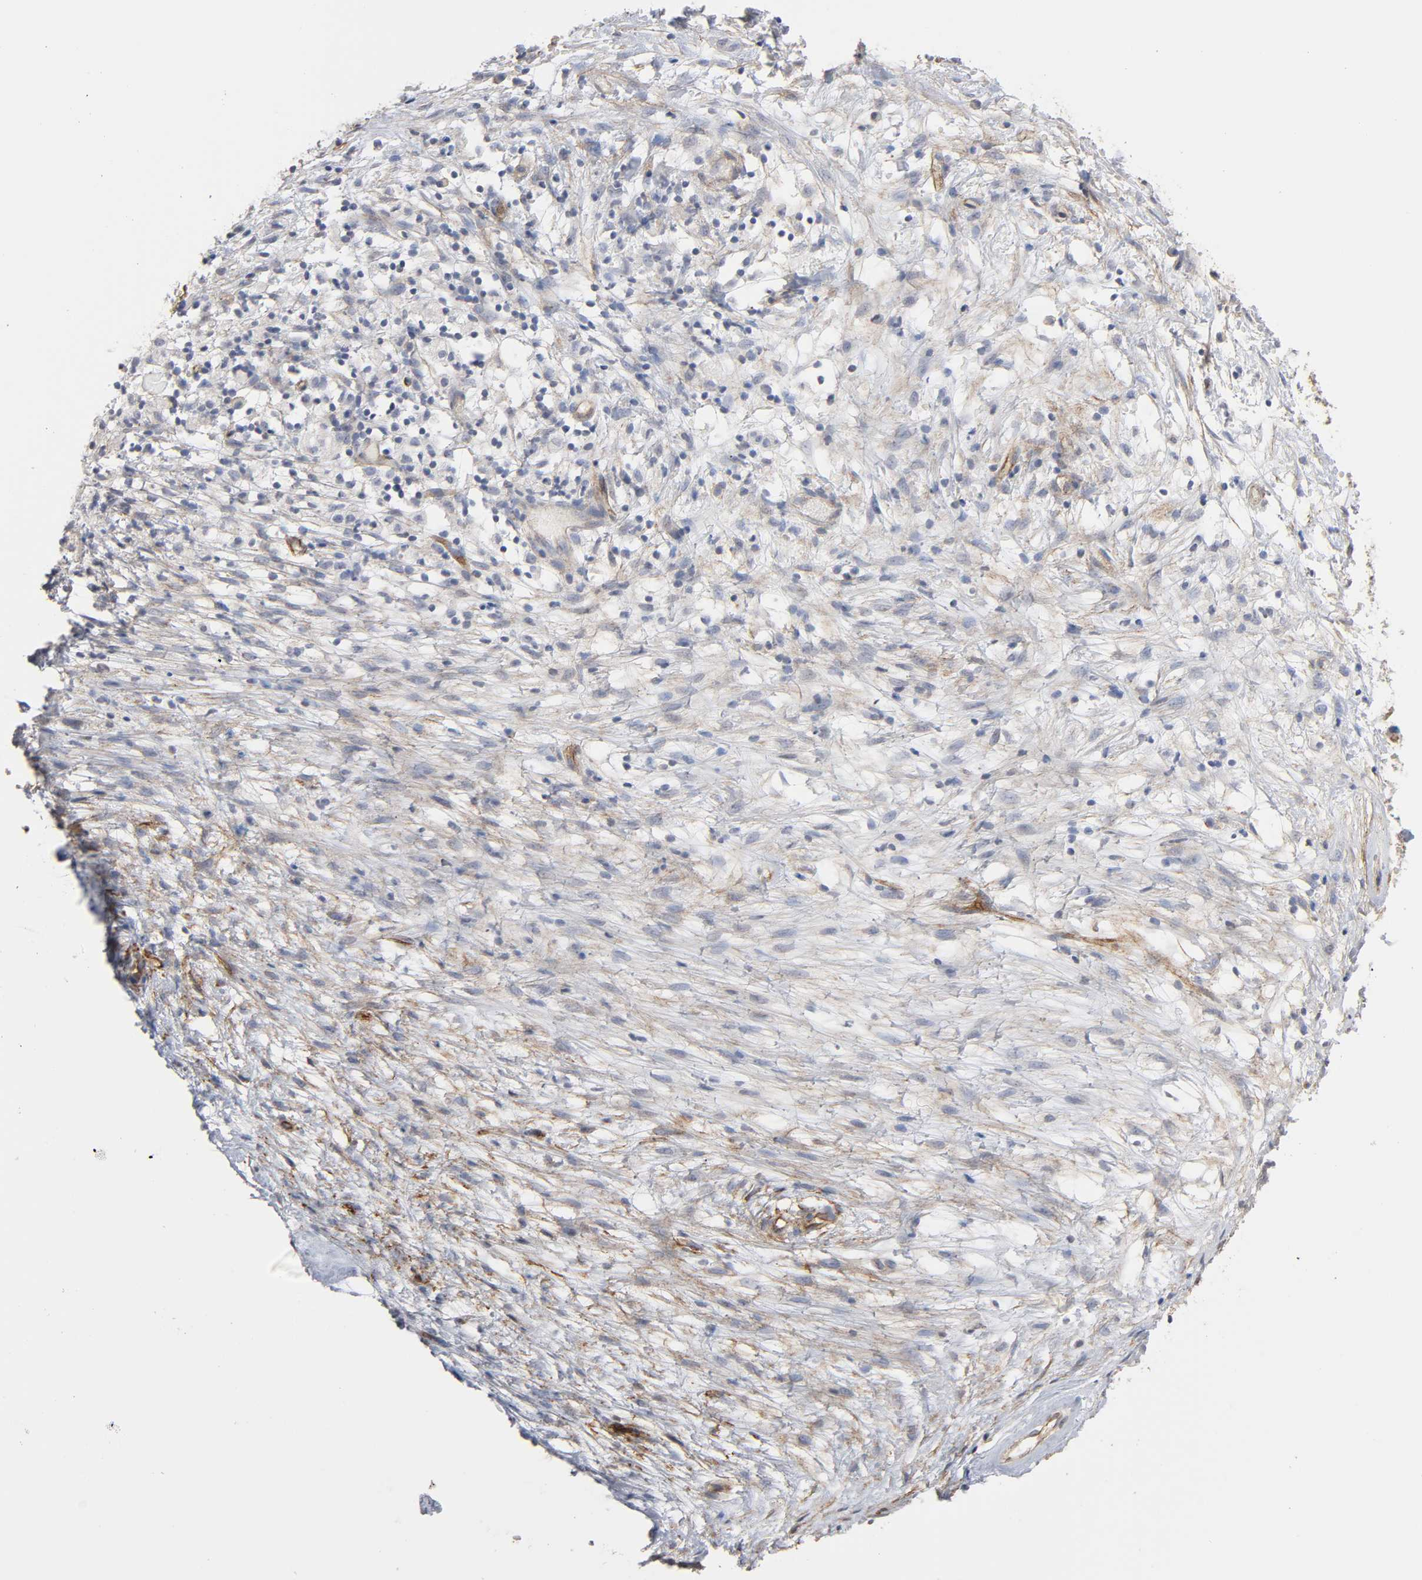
{"staining": {"intensity": "moderate", "quantity": ">75%", "location": "cytoplasmic/membranous"}, "tissue": "ovarian cancer", "cell_type": "Tumor cells", "image_type": "cancer", "snomed": [{"axis": "morphology", "description": "Carcinoma, endometroid"}, {"axis": "topography", "description": "Ovary"}], "caption": "An image of ovarian cancer stained for a protein displays moderate cytoplasmic/membranous brown staining in tumor cells. The staining was performed using DAB (3,3'-diaminobenzidine), with brown indicating positive protein expression. Nuclei are stained blue with hematoxylin.", "gene": "SPTAN1", "patient": {"sex": "female", "age": 42}}